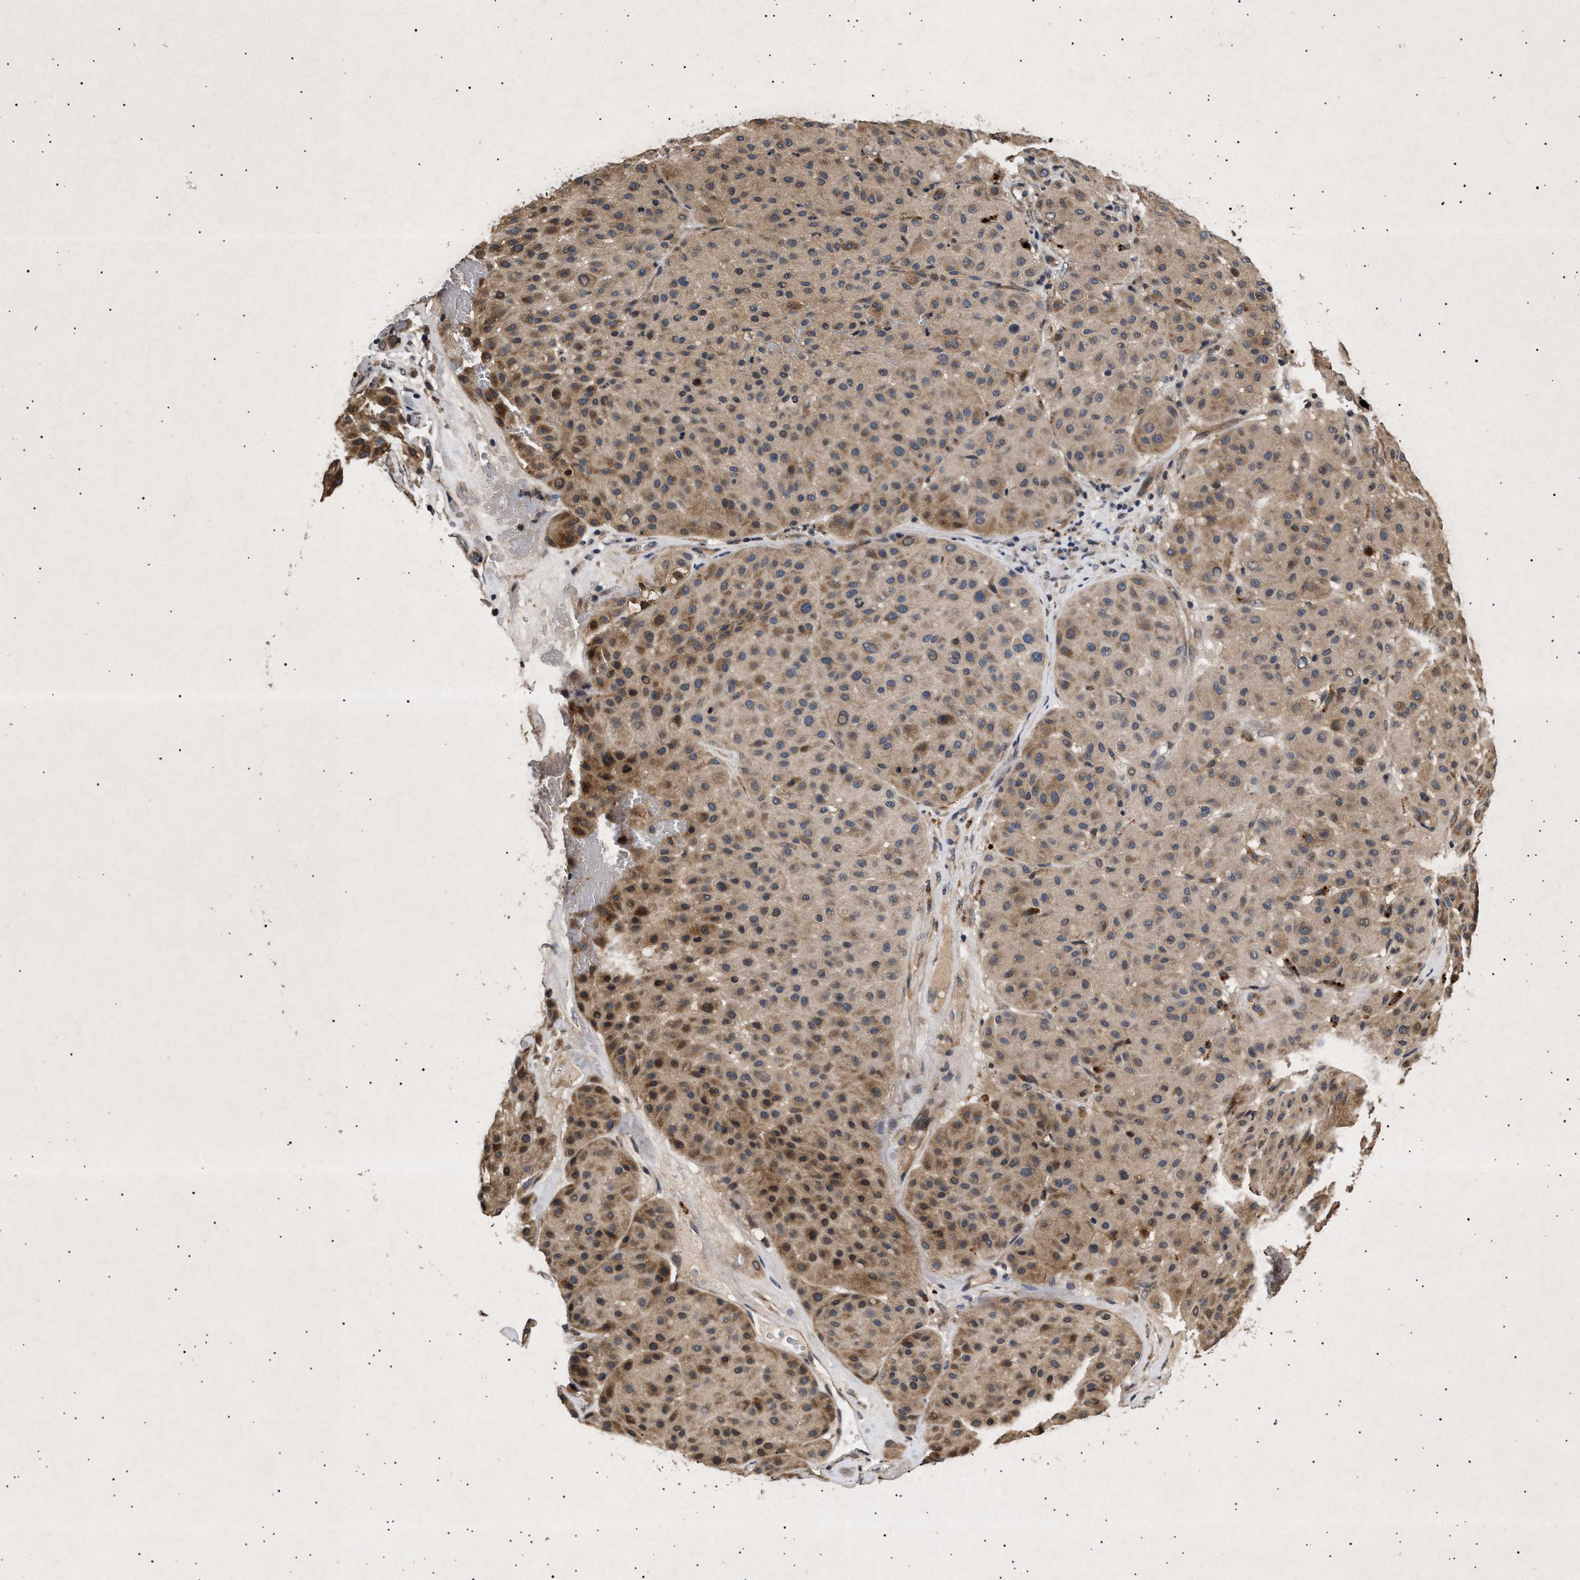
{"staining": {"intensity": "moderate", "quantity": ">75%", "location": "cytoplasmic/membranous"}, "tissue": "melanoma", "cell_type": "Tumor cells", "image_type": "cancer", "snomed": [{"axis": "morphology", "description": "Normal tissue, NOS"}, {"axis": "morphology", "description": "Malignant melanoma, Metastatic site"}, {"axis": "topography", "description": "Skin"}], "caption": "Brown immunohistochemical staining in melanoma shows moderate cytoplasmic/membranous positivity in approximately >75% of tumor cells.", "gene": "ITGB5", "patient": {"sex": "male", "age": 41}}